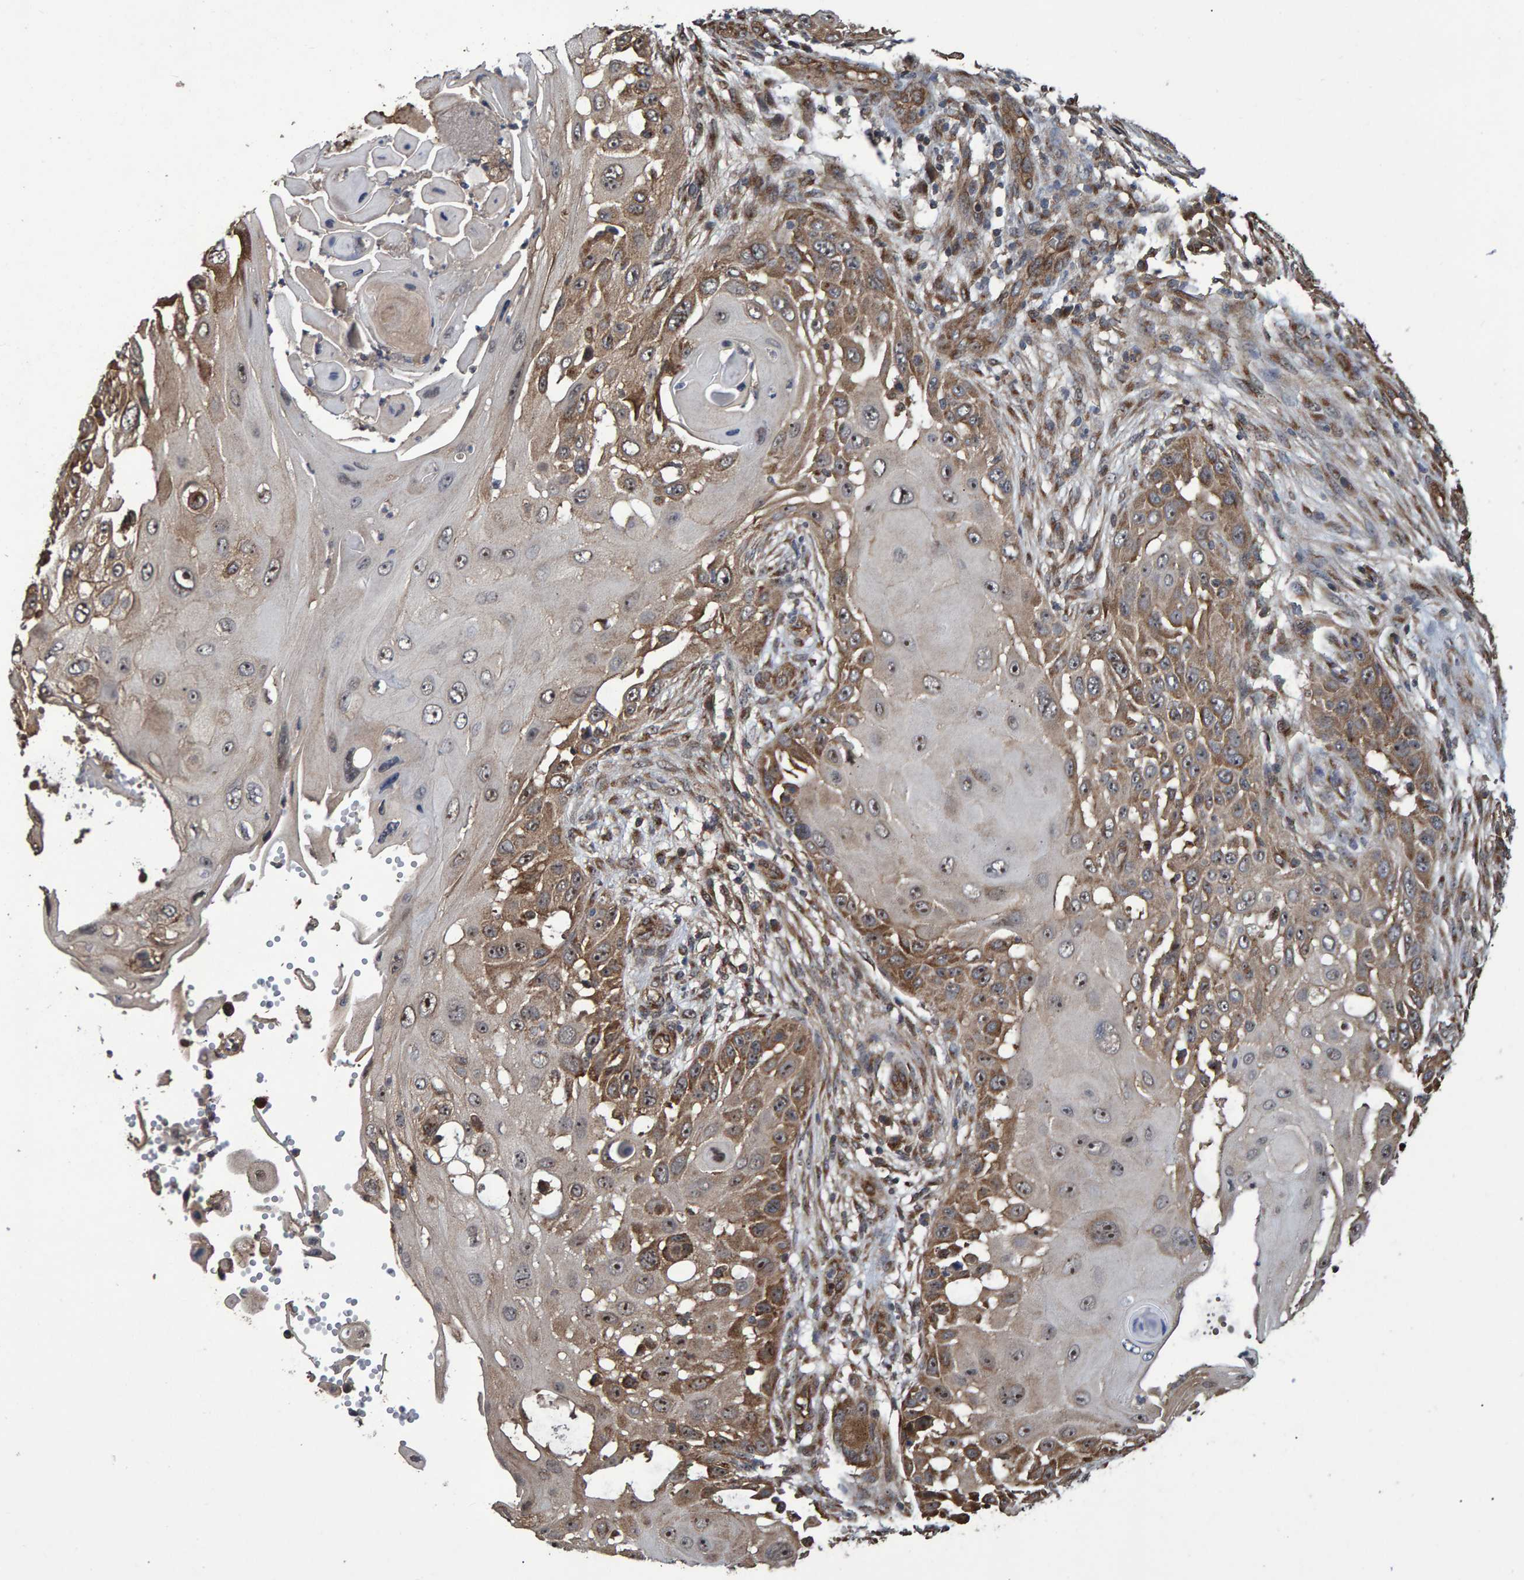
{"staining": {"intensity": "moderate", "quantity": ">75%", "location": "cytoplasmic/membranous,nuclear"}, "tissue": "skin cancer", "cell_type": "Tumor cells", "image_type": "cancer", "snomed": [{"axis": "morphology", "description": "Squamous cell carcinoma, NOS"}, {"axis": "topography", "description": "Skin"}], "caption": "Squamous cell carcinoma (skin) tissue reveals moderate cytoplasmic/membranous and nuclear staining in about >75% of tumor cells", "gene": "TRIM68", "patient": {"sex": "female", "age": 44}}